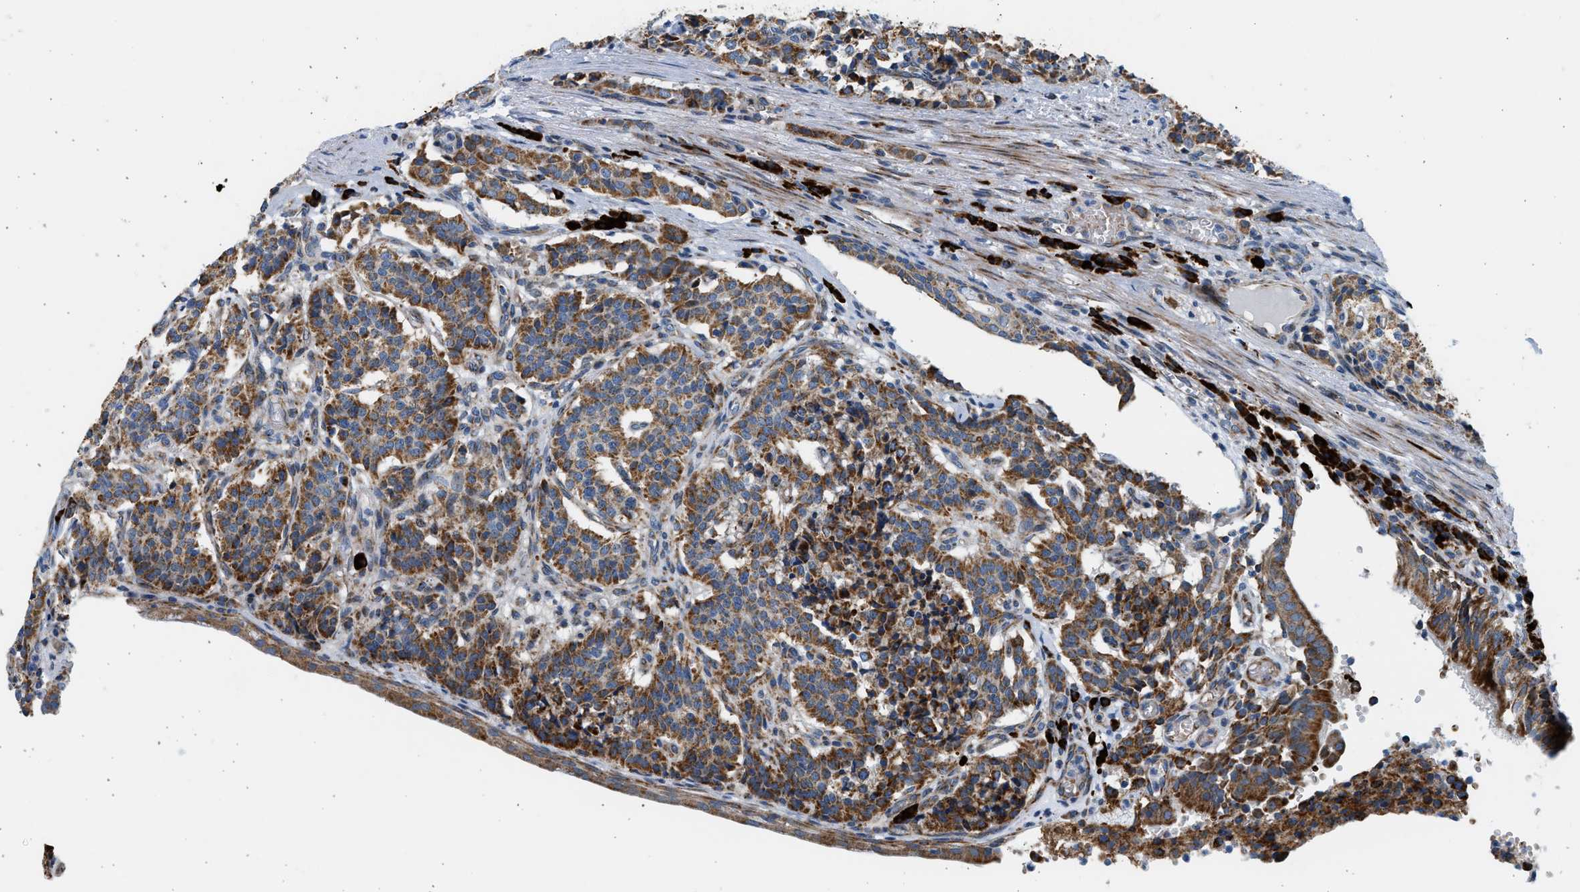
{"staining": {"intensity": "moderate", "quantity": ">75%", "location": "cytoplasmic/membranous"}, "tissue": "carcinoid", "cell_type": "Tumor cells", "image_type": "cancer", "snomed": [{"axis": "morphology", "description": "Carcinoid, malignant, NOS"}, {"axis": "topography", "description": "Lung"}], "caption": "Carcinoid (malignant) stained with a brown dye displays moderate cytoplasmic/membranous positive expression in approximately >75% of tumor cells.", "gene": "KCNMB3", "patient": {"sex": "male", "age": 30}}